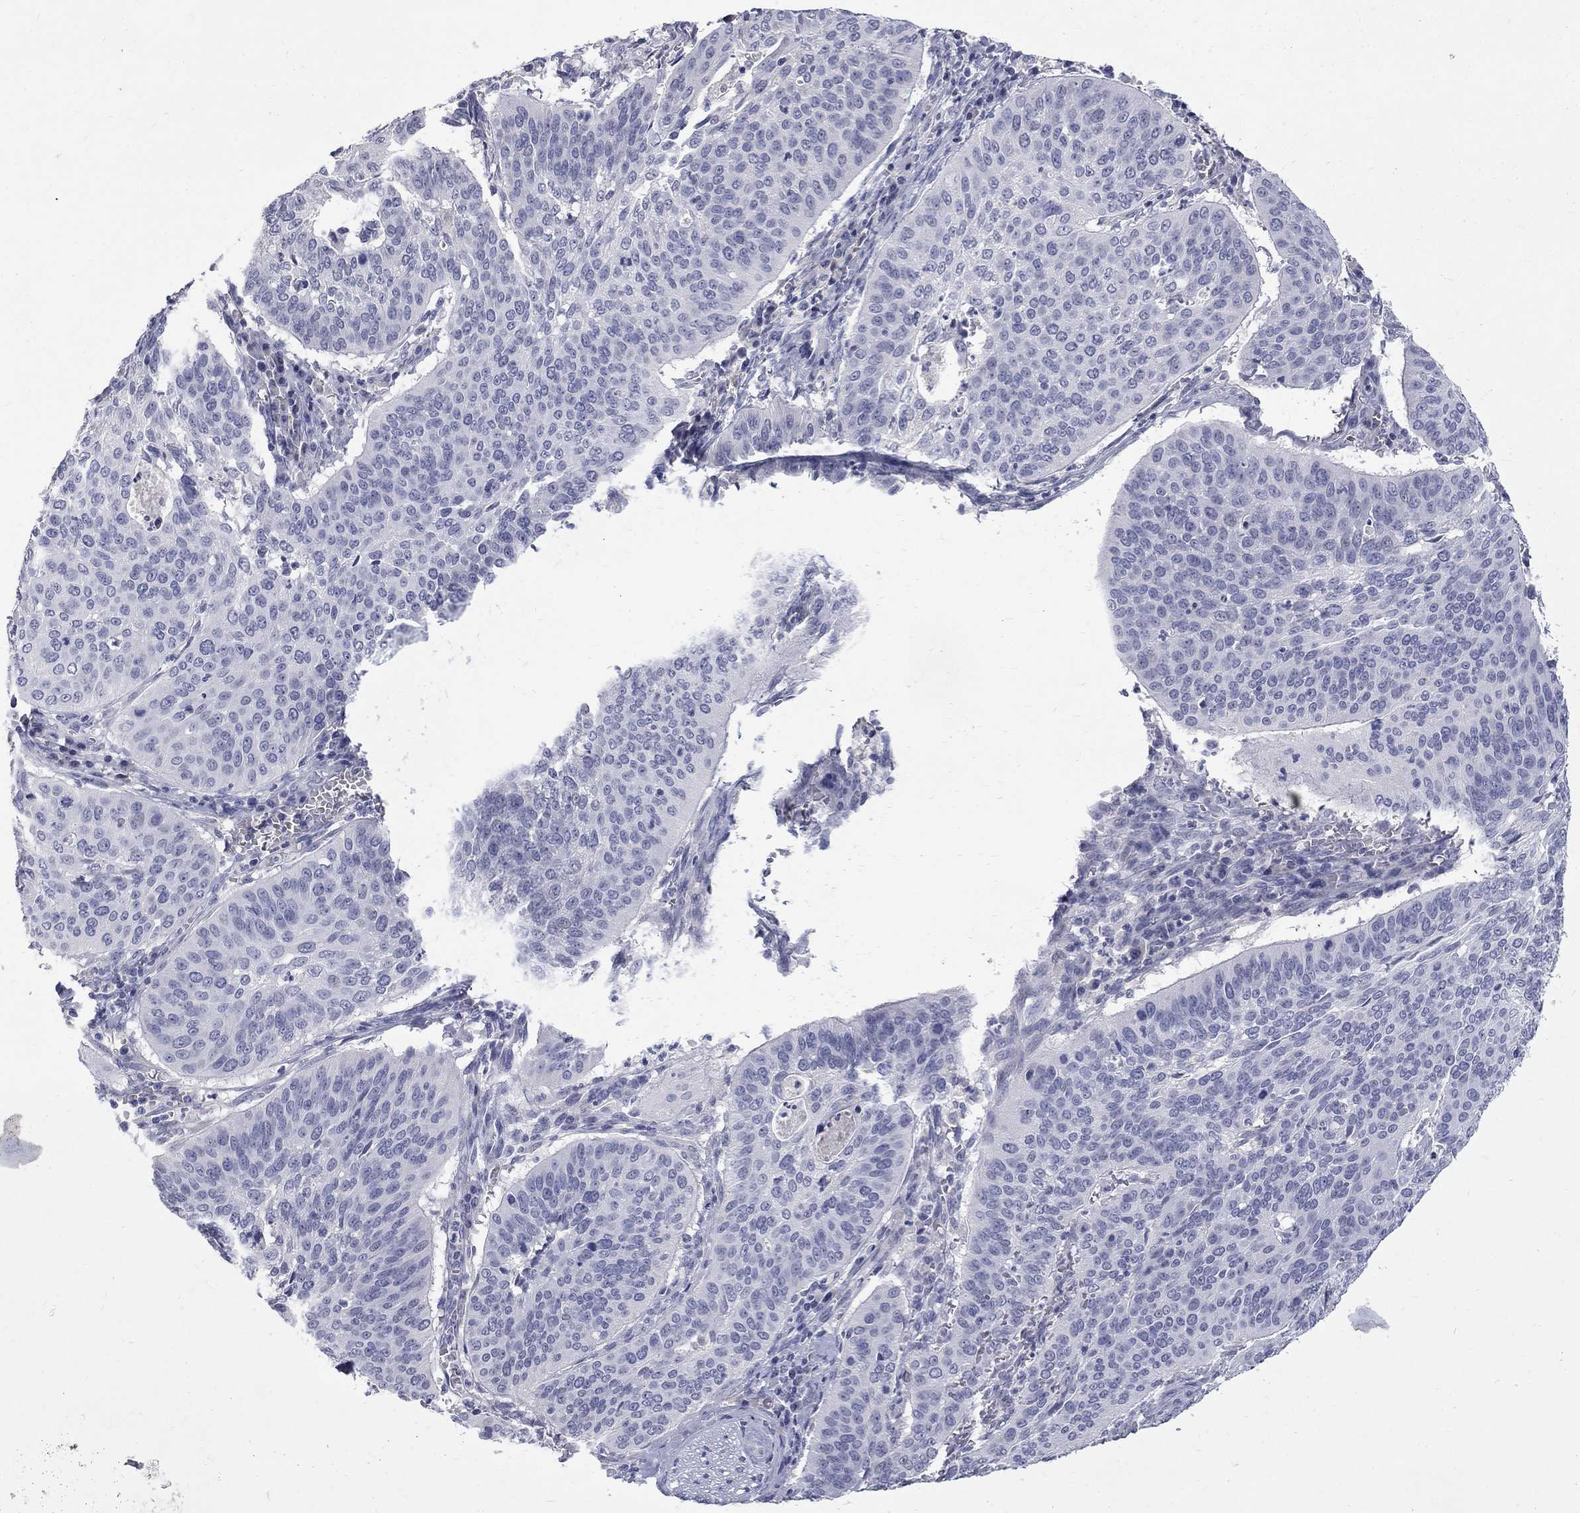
{"staining": {"intensity": "negative", "quantity": "none", "location": "none"}, "tissue": "cervical cancer", "cell_type": "Tumor cells", "image_type": "cancer", "snomed": [{"axis": "morphology", "description": "Normal tissue, NOS"}, {"axis": "morphology", "description": "Squamous cell carcinoma, NOS"}, {"axis": "topography", "description": "Cervix"}], "caption": "Protein analysis of squamous cell carcinoma (cervical) exhibits no significant staining in tumor cells.", "gene": "CTNND2", "patient": {"sex": "female", "age": 39}}